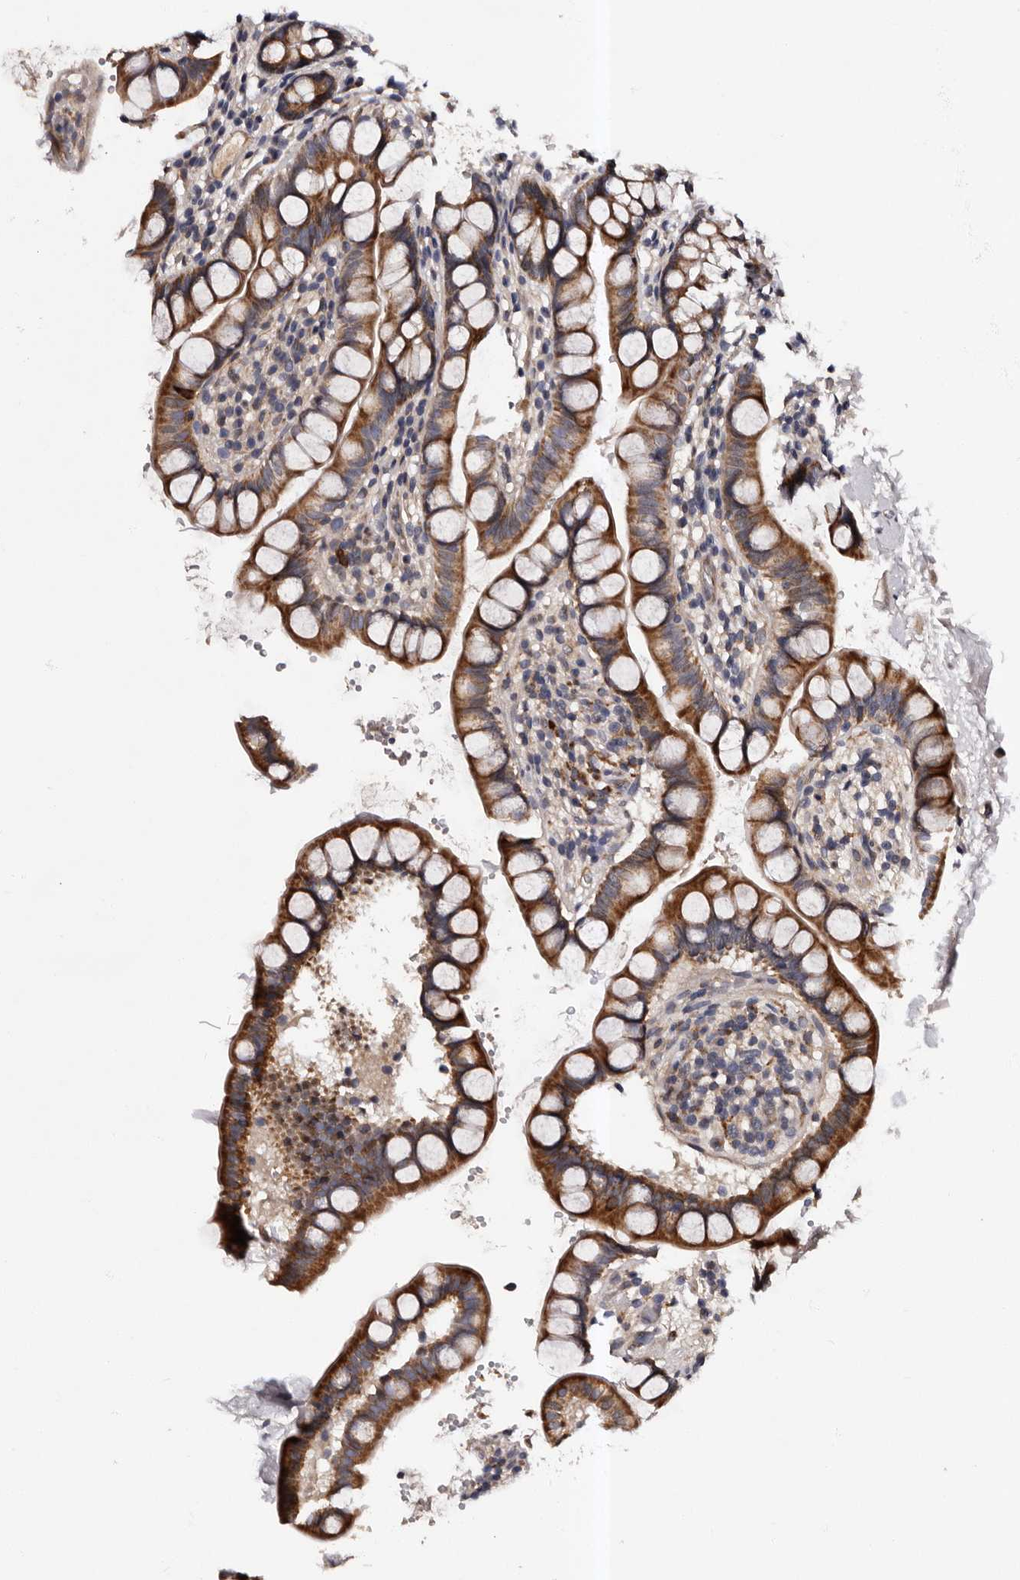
{"staining": {"intensity": "moderate", "quantity": ">75%", "location": "cytoplasmic/membranous"}, "tissue": "small intestine", "cell_type": "Glandular cells", "image_type": "normal", "snomed": [{"axis": "morphology", "description": "Normal tissue, NOS"}, {"axis": "topography", "description": "Smooth muscle"}, {"axis": "topography", "description": "Small intestine"}], "caption": "Small intestine stained with DAB IHC exhibits medium levels of moderate cytoplasmic/membranous staining in about >75% of glandular cells.", "gene": "ADCK5", "patient": {"sex": "female", "age": 84}}